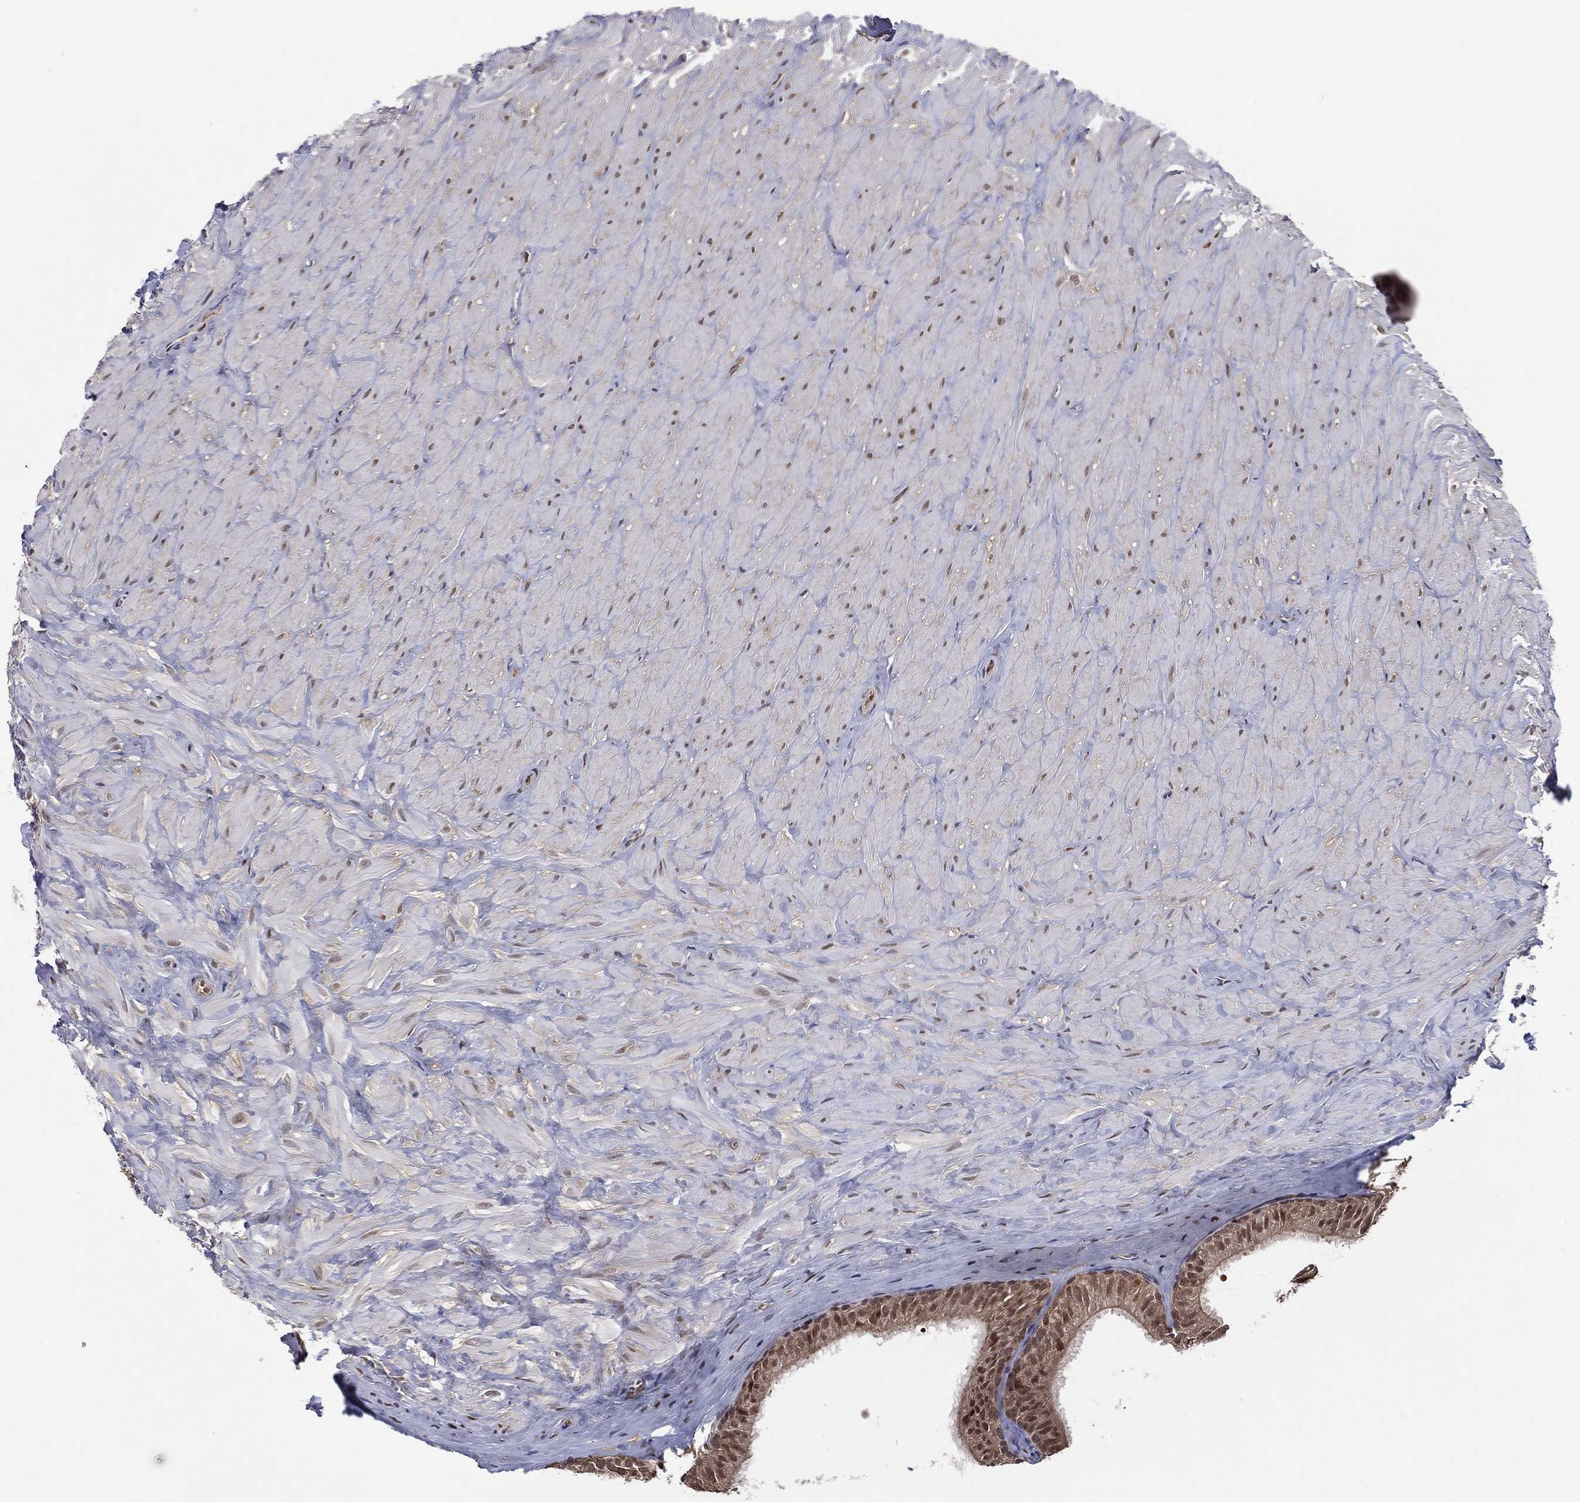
{"staining": {"intensity": "moderate", "quantity": ">75%", "location": "cytoplasmic/membranous,nuclear"}, "tissue": "epididymis", "cell_type": "Glandular cells", "image_type": "normal", "snomed": [{"axis": "morphology", "description": "Normal tissue, NOS"}, {"axis": "topography", "description": "Epididymis"}], "caption": "Glandular cells reveal moderate cytoplasmic/membranous,nuclear positivity in about >75% of cells in benign epididymis. (Brightfield microscopy of DAB IHC at high magnification).", "gene": "PSMA1", "patient": {"sex": "male", "age": 32}}